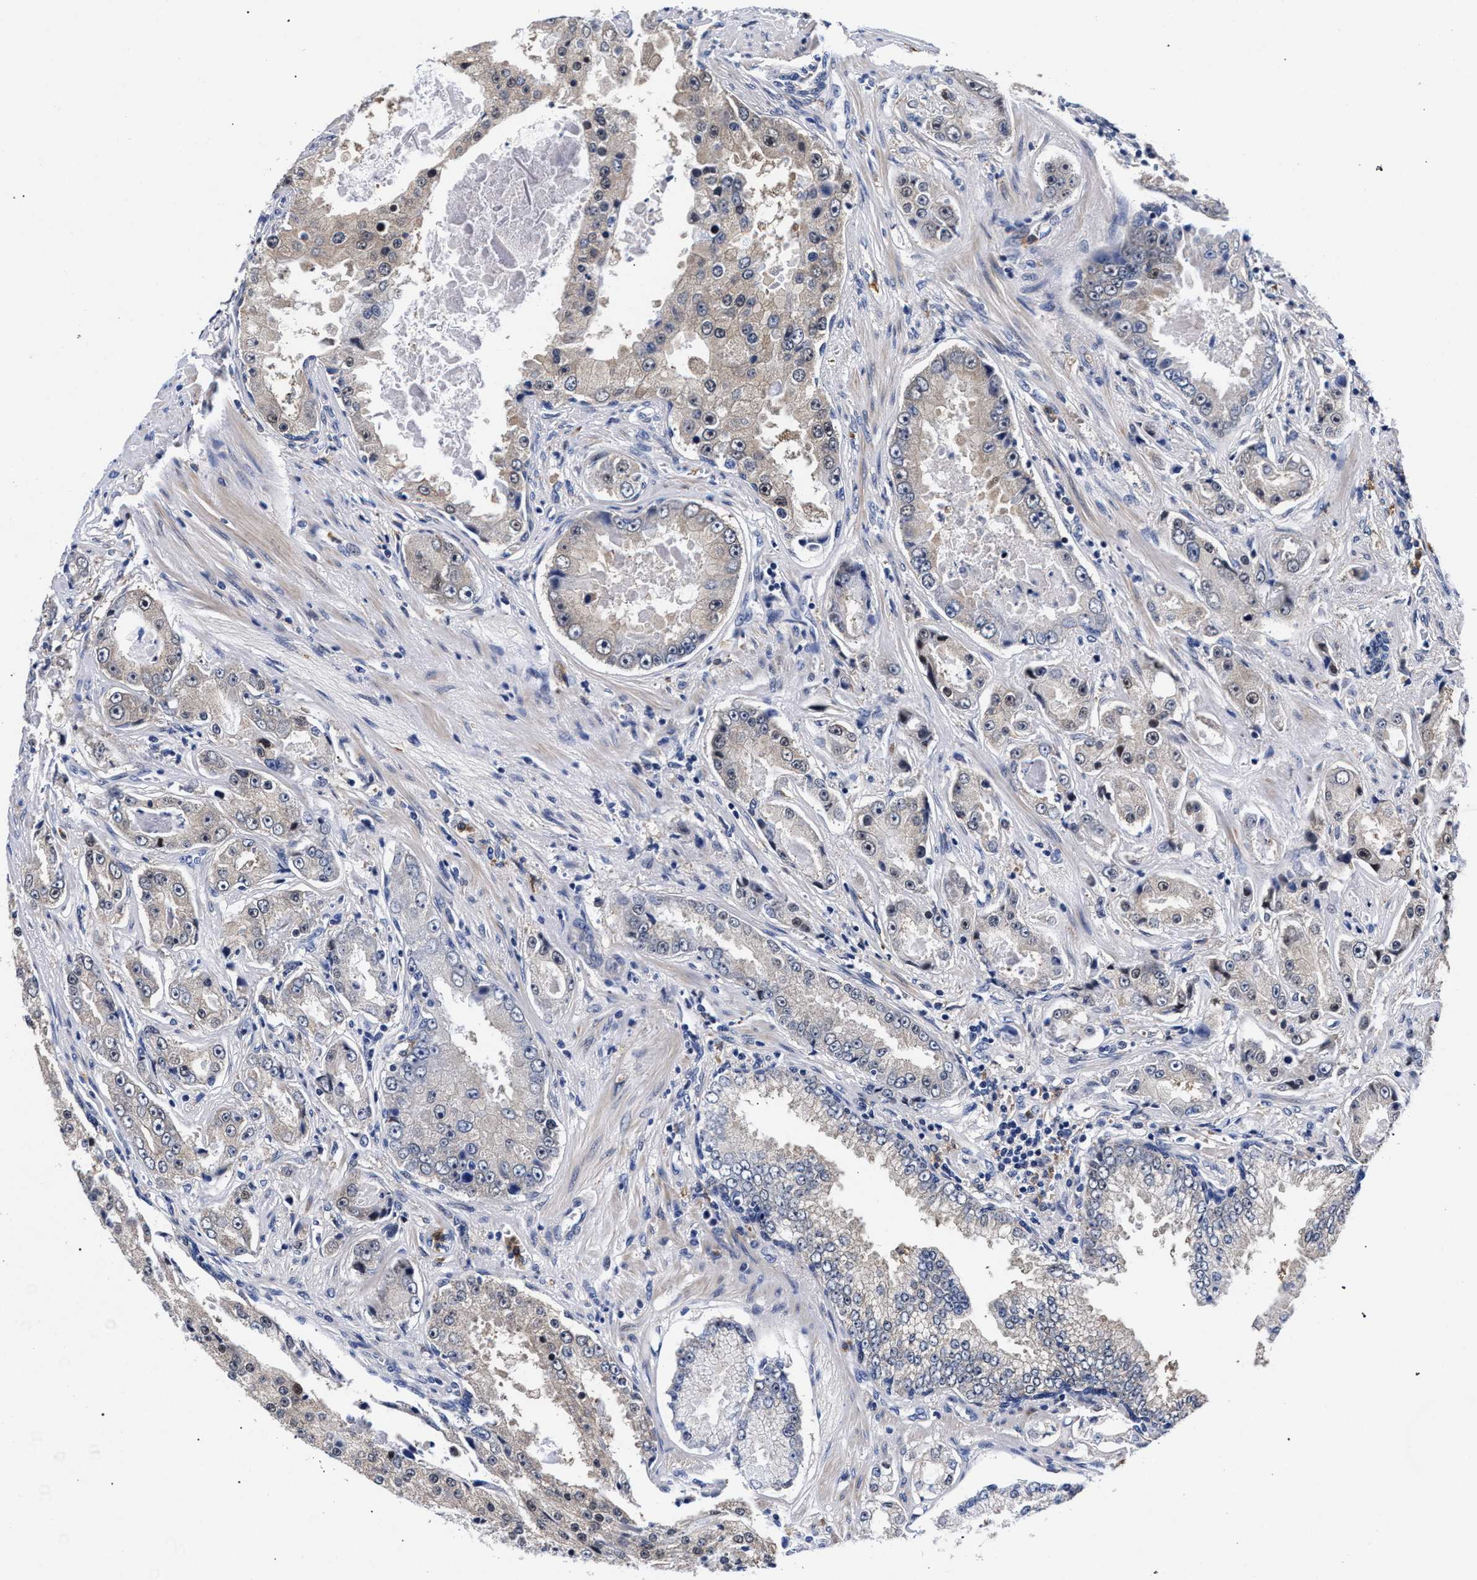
{"staining": {"intensity": "negative", "quantity": "none", "location": "none"}, "tissue": "prostate cancer", "cell_type": "Tumor cells", "image_type": "cancer", "snomed": [{"axis": "morphology", "description": "Adenocarcinoma, High grade"}, {"axis": "topography", "description": "Prostate"}], "caption": "An image of prostate adenocarcinoma (high-grade) stained for a protein exhibits no brown staining in tumor cells.", "gene": "ZNF462", "patient": {"sex": "male", "age": 73}}